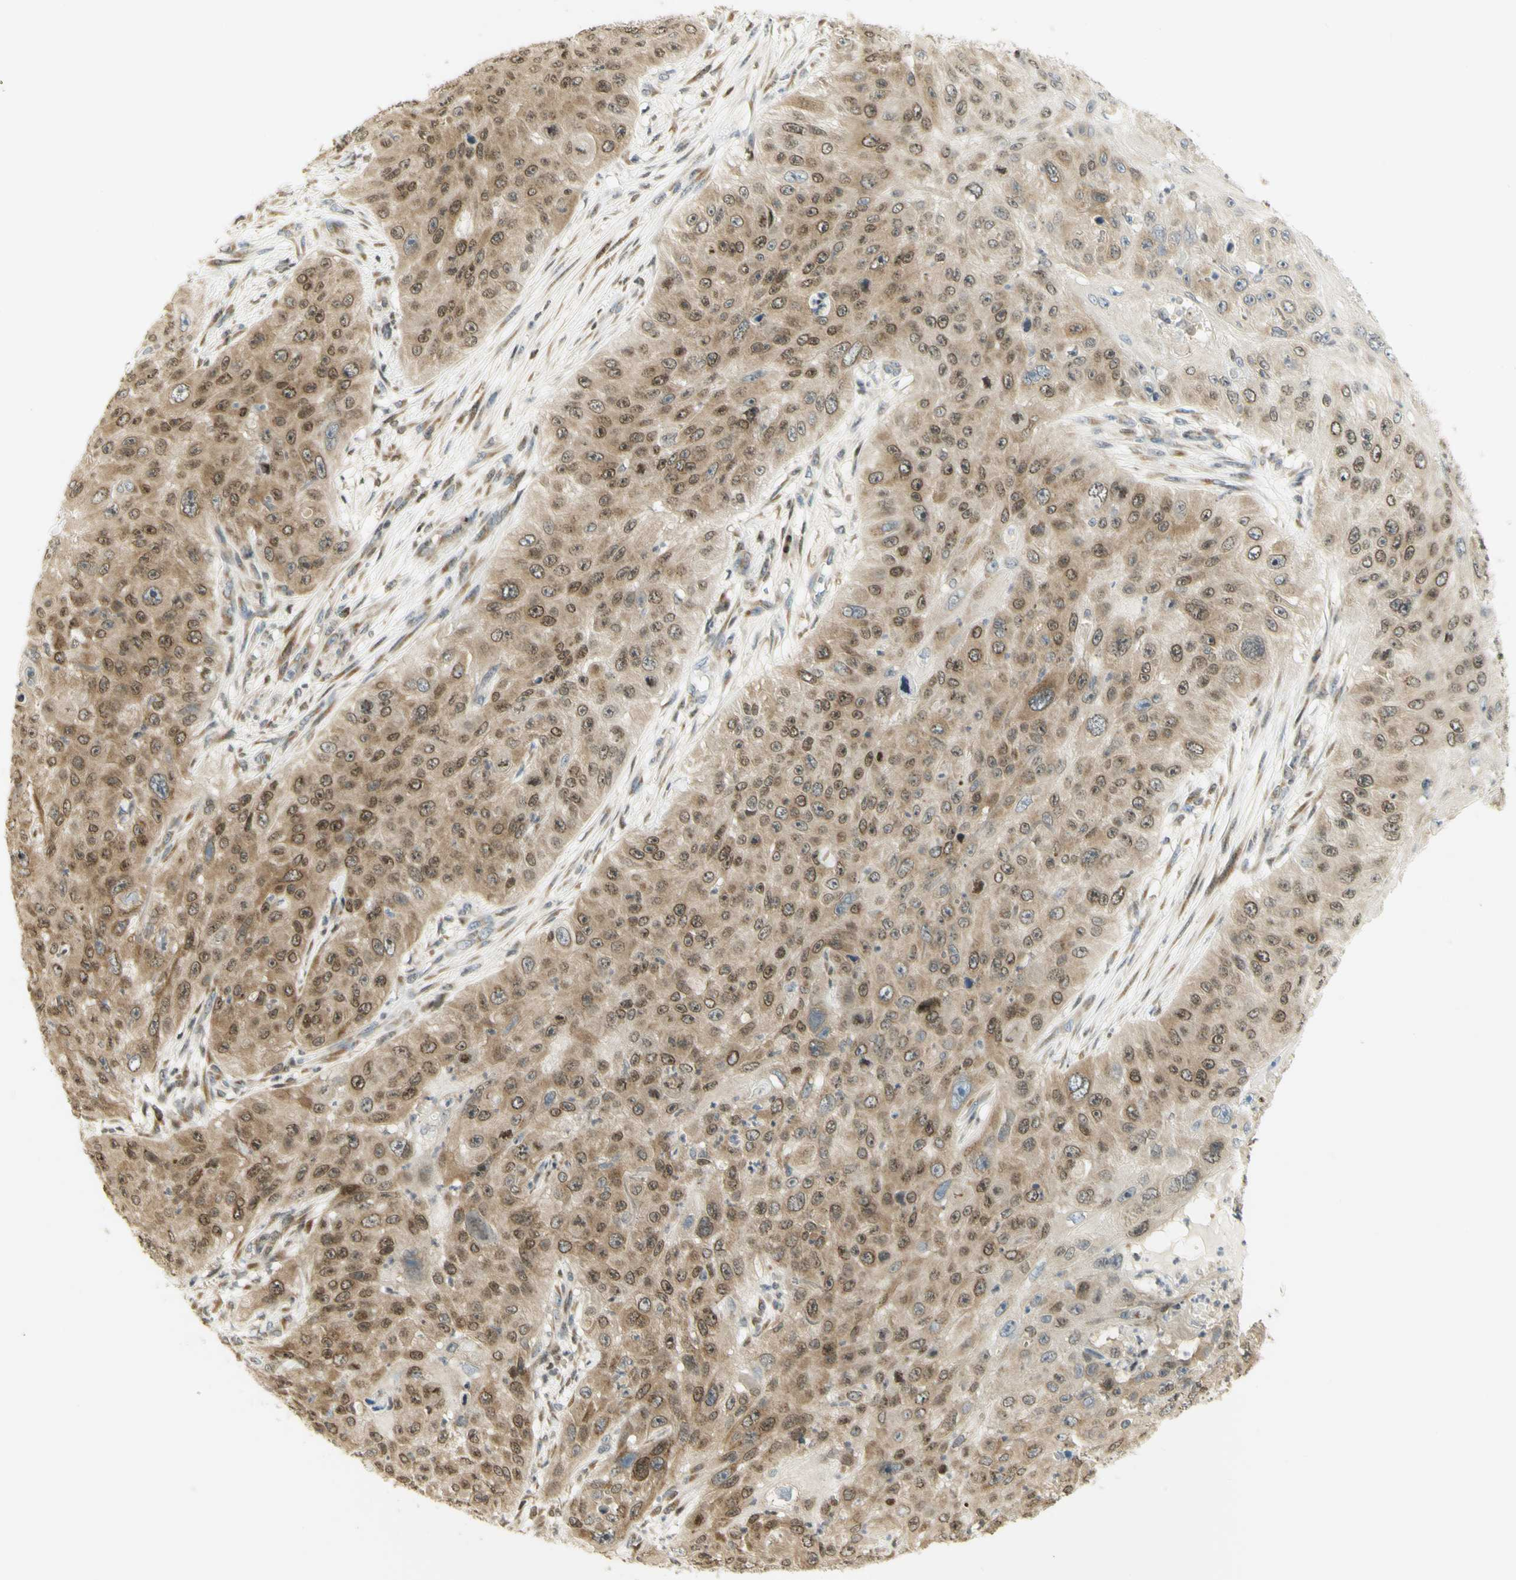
{"staining": {"intensity": "moderate", "quantity": ">75%", "location": "cytoplasmic/membranous,nuclear"}, "tissue": "skin cancer", "cell_type": "Tumor cells", "image_type": "cancer", "snomed": [{"axis": "morphology", "description": "Squamous cell carcinoma, NOS"}, {"axis": "topography", "description": "Skin"}], "caption": "A micrograph of skin squamous cell carcinoma stained for a protein demonstrates moderate cytoplasmic/membranous and nuclear brown staining in tumor cells.", "gene": "KIF11", "patient": {"sex": "female", "age": 80}}